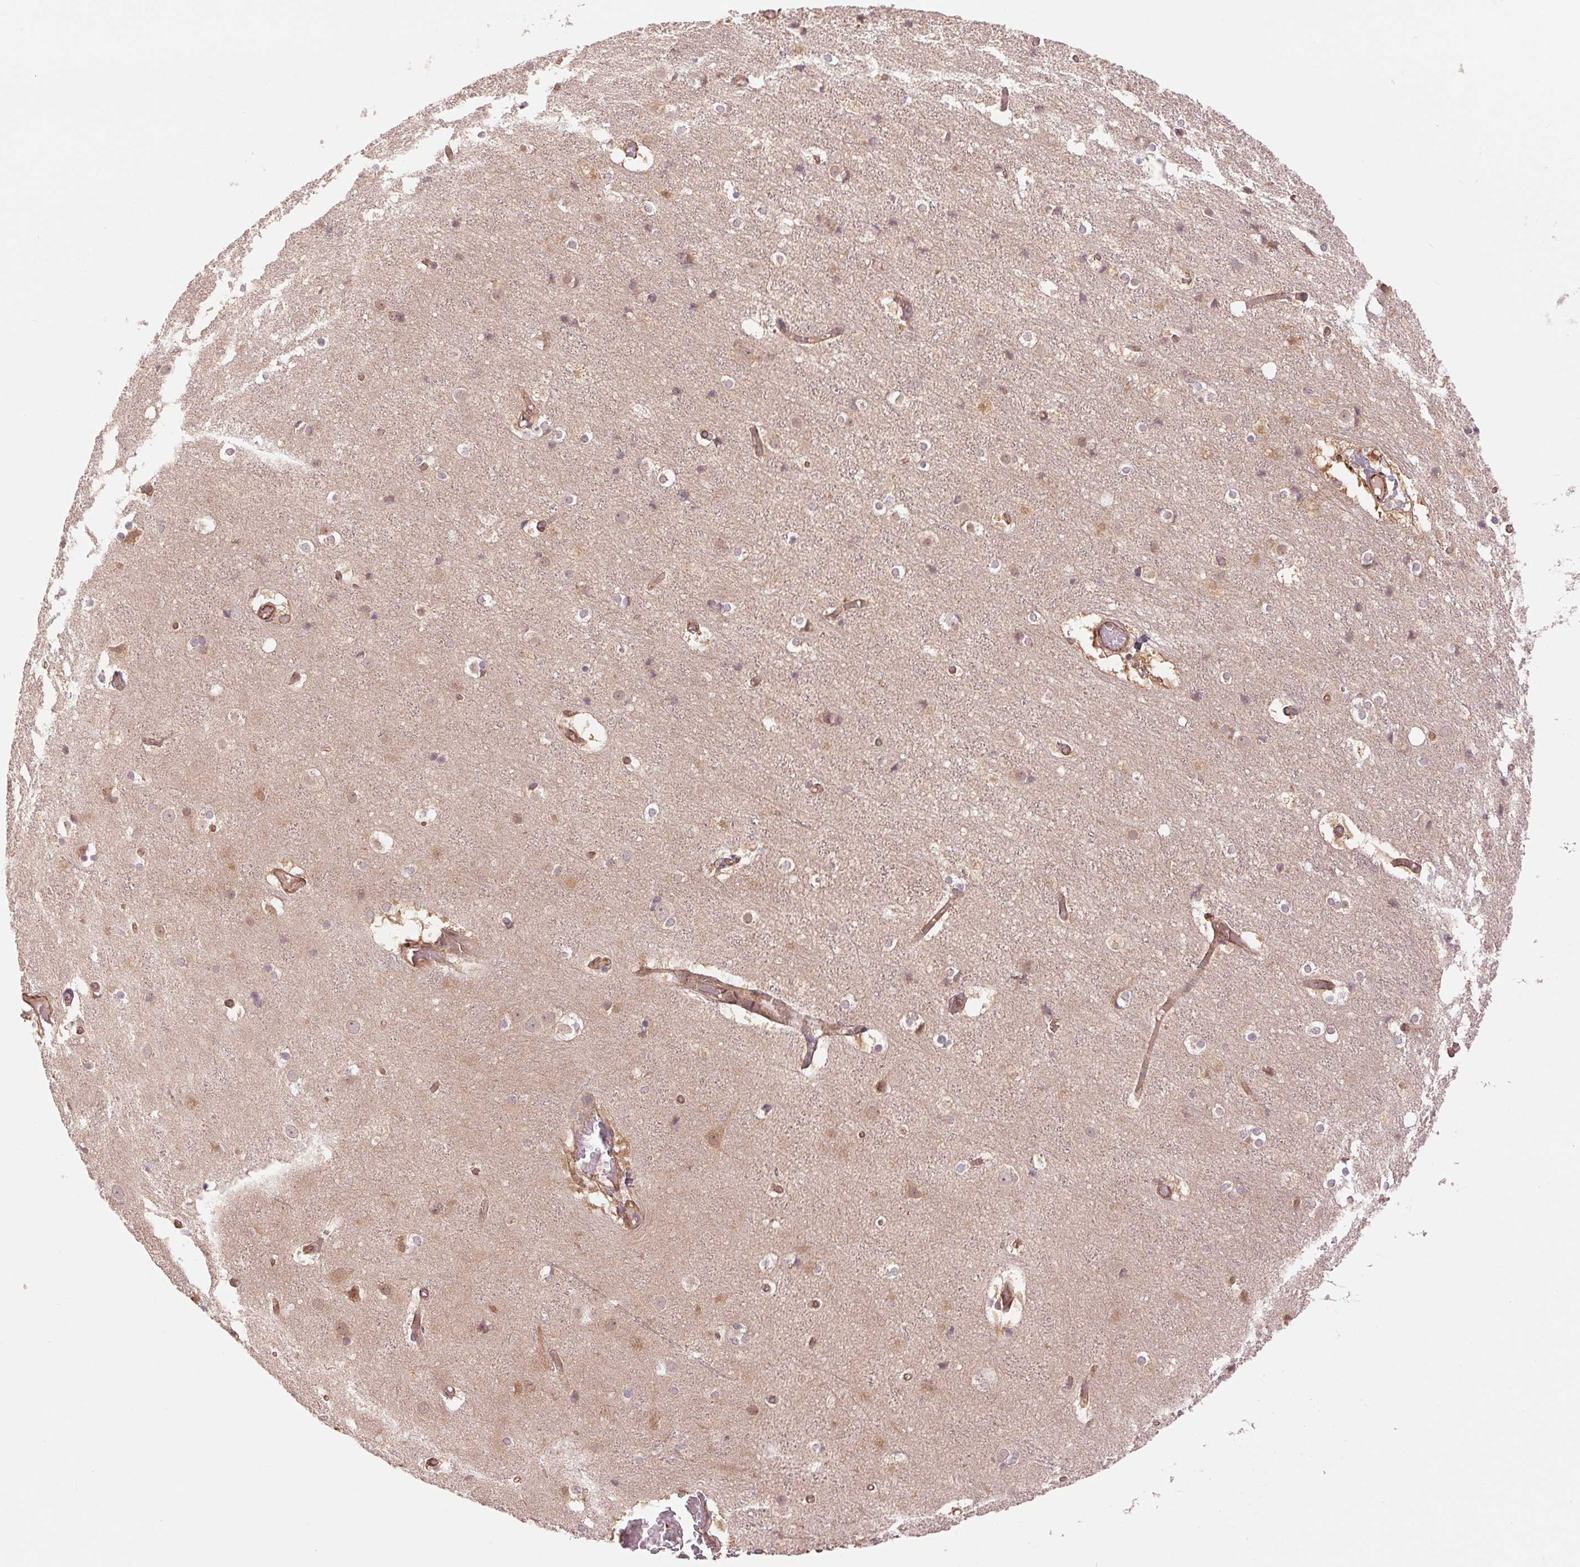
{"staining": {"intensity": "weak", "quantity": ">75%", "location": "cytoplasmic/membranous"}, "tissue": "cerebral cortex", "cell_type": "Endothelial cells", "image_type": "normal", "snomed": [{"axis": "morphology", "description": "Normal tissue, NOS"}, {"axis": "topography", "description": "Cerebral cortex"}], "caption": "IHC image of benign cerebral cortex stained for a protein (brown), which reveals low levels of weak cytoplasmic/membranous expression in about >75% of endothelial cells.", "gene": "STARD7", "patient": {"sex": "female", "age": 52}}